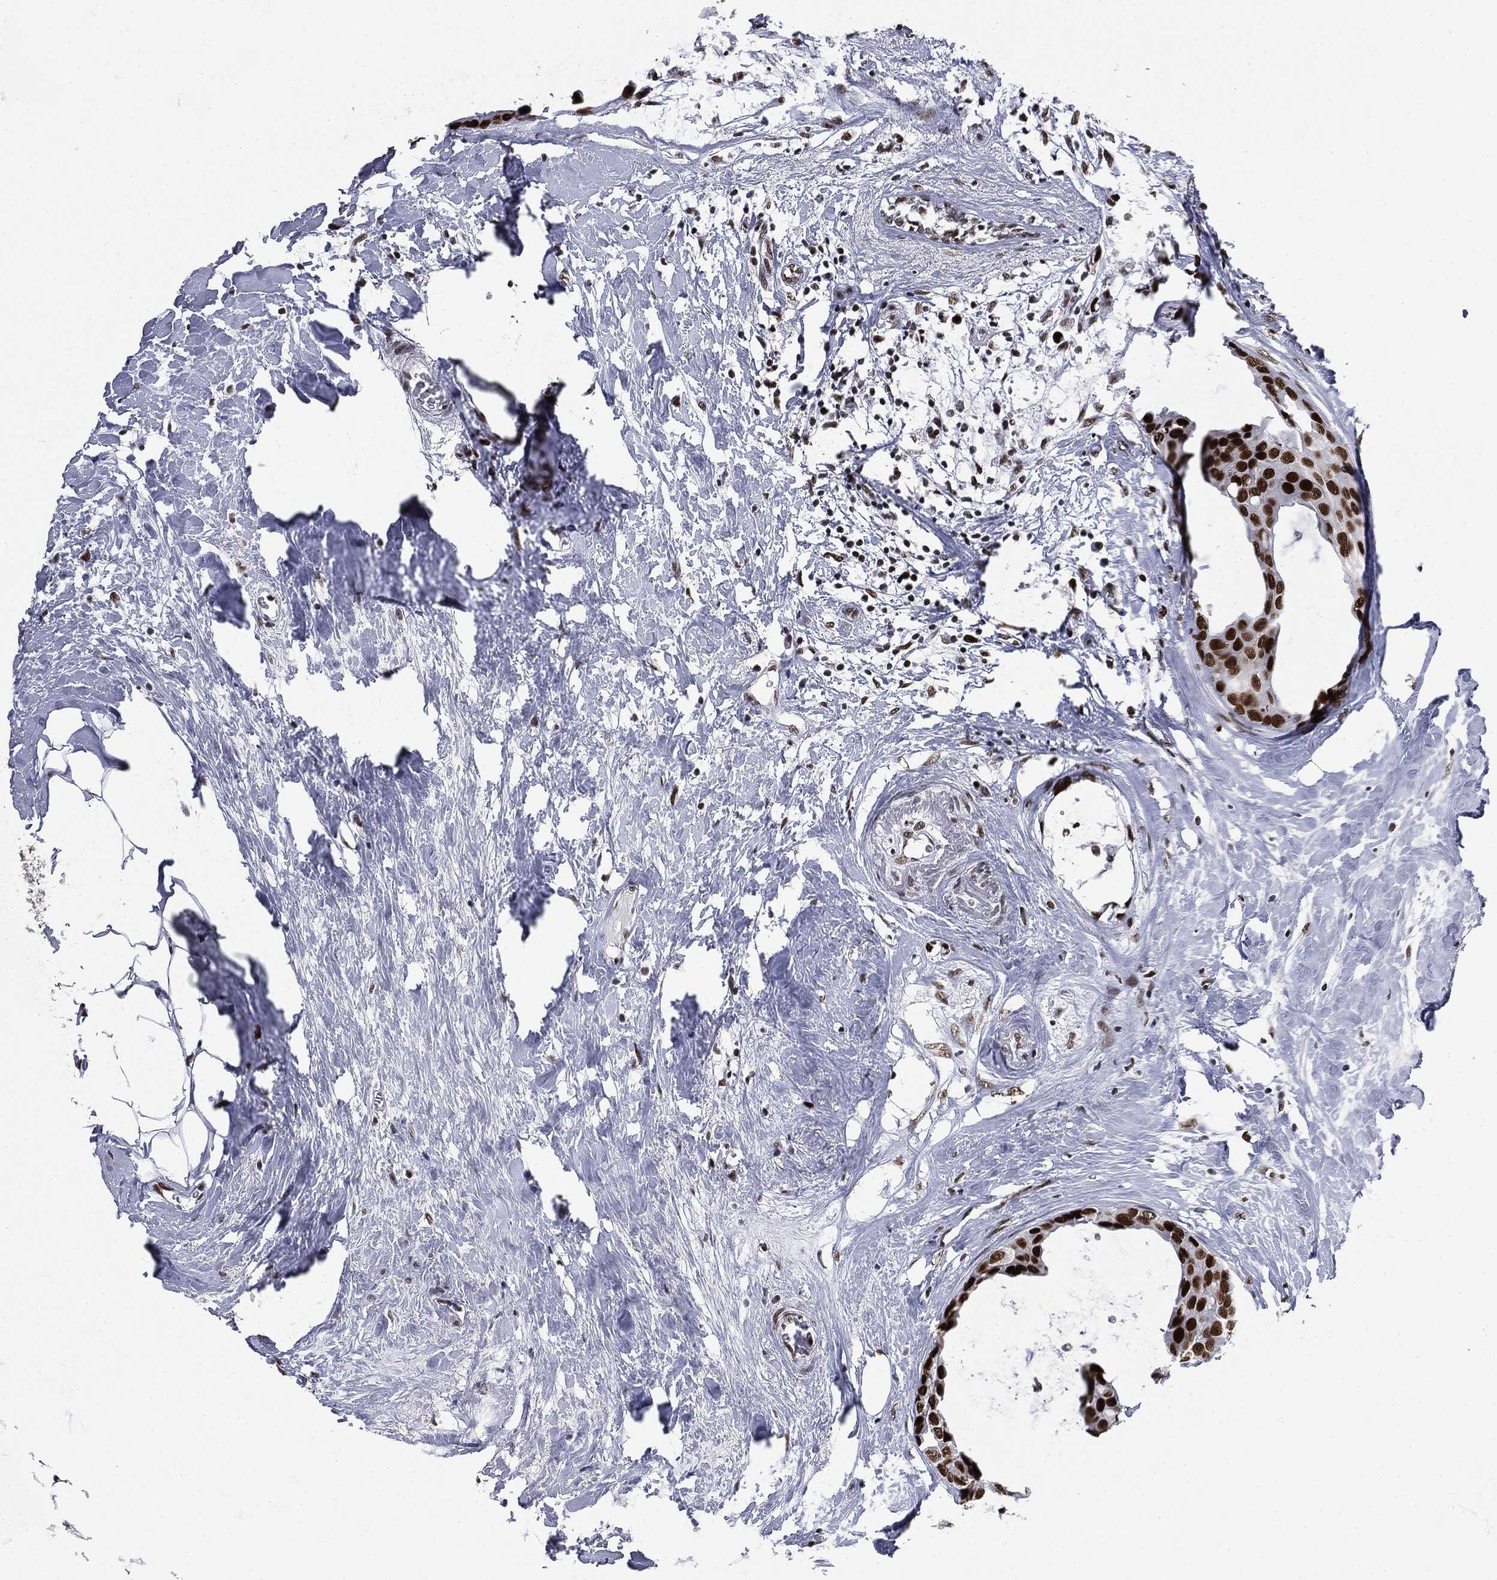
{"staining": {"intensity": "strong", "quantity": ">75%", "location": "nuclear"}, "tissue": "breast cancer", "cell_type": "Tumor cells", "image_type": "cancer", "snomed": [{"axis": "morphology", "description": "Duct carcinoma"}, {"axis": "topography", "description": "Breast"}], "caption": "This micrograph displays immunohistochemistry (IHC) staining of human breast cancer (invasive ductal carcinoma), with high strong nuclear positivity in about >75% of tumor cells.", "gene": "MSH2", "patient": {"sex": "female", "age": 45}}